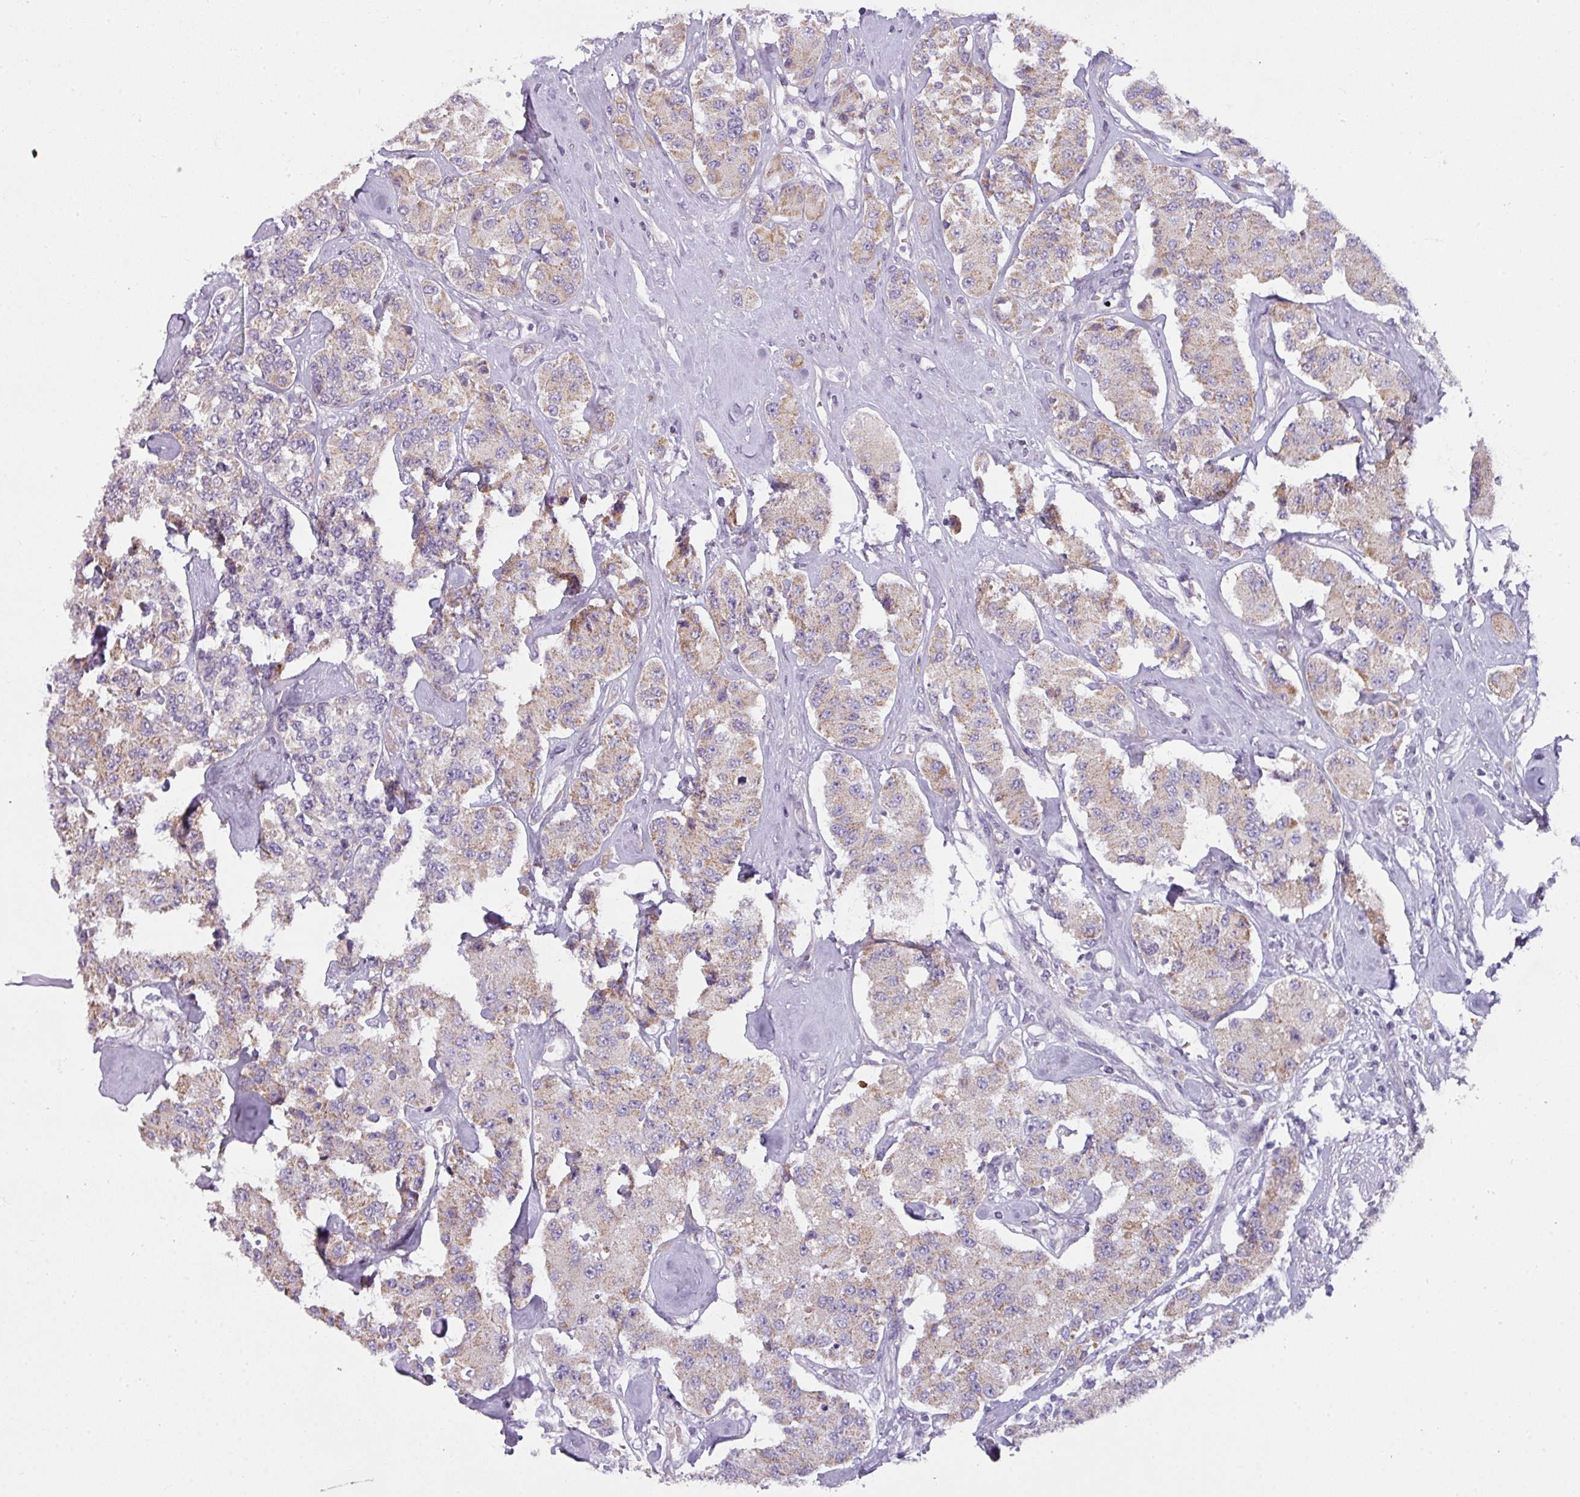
{"staining": {"intensity": "weak", "quantity": "25%-75%", "location": "cytoplasmic/membranous"}, "tissue": "carcinoid", "cell_type": "Tumor cells", "image_type": "cancer", "snomed": [{"axis": "morphology", "description": "Carcinoid, malignant, NOS"}, {"axis": "topography", "description": "Pancreas"}], "caption": "Immunohistochemistry (IHC) histopathology image of carcinoid (malignant) stained for a protein (brown), which demonstrates low levels of weak cytoplasmic/membranous expression in about 25%-75% of tumor cells.", "gene": "C2orf68", "patient": {"sex": "male", "age": 41}}